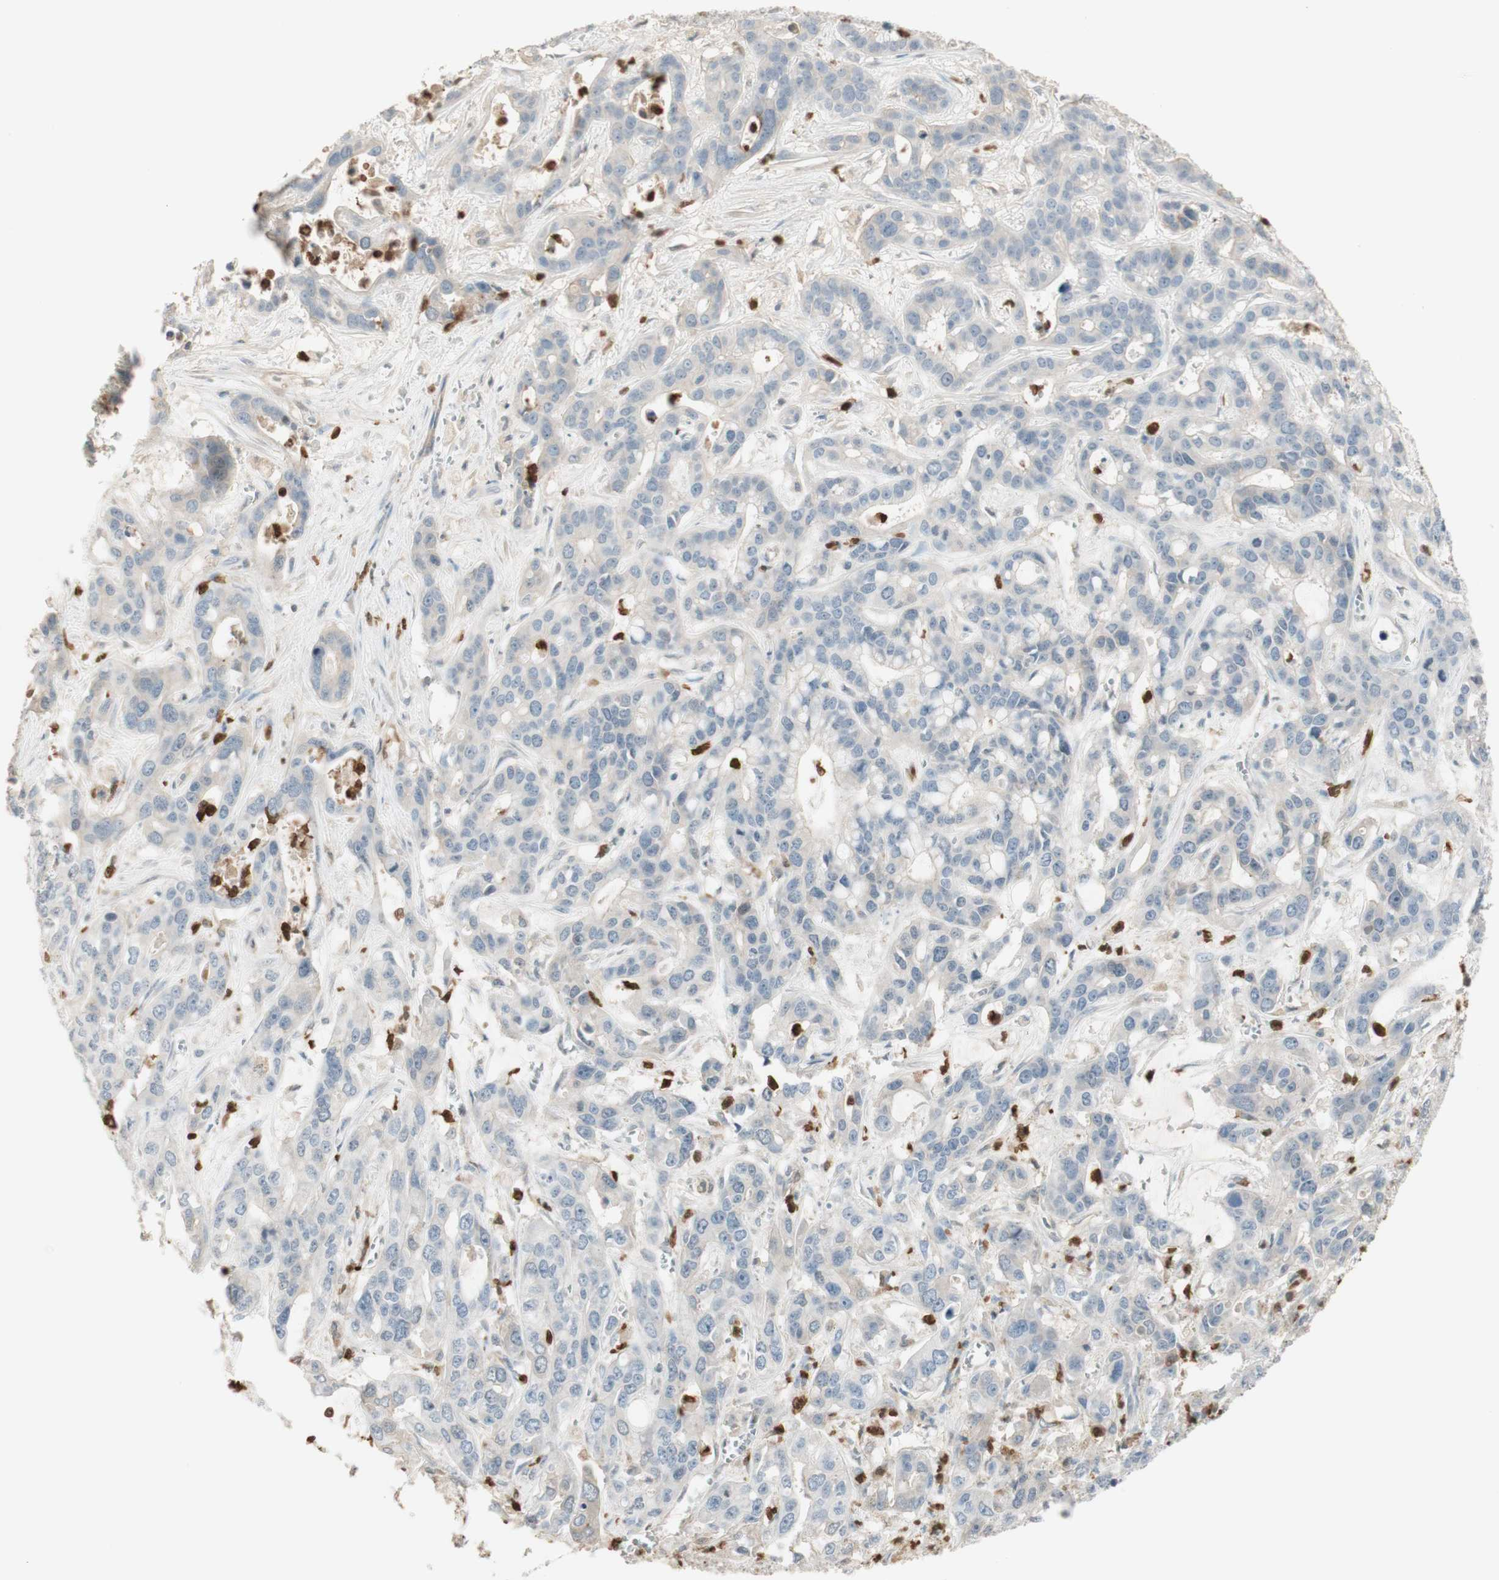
{"staining": {"intensity": "weak", "quantity": "<25%", "location": "cytoplasmic/membranous"}, "tissue": "liver cancer", "cell_type": "Tumor cells", "image_type": "cancer", "snomed": [{"axis": "morphology", "description": "Cholangiocarcinoma"}, {"axis": "topography", "description": "Liver"}], "caption": "Liver cancer was stained to show a protein in brown. There is no significant expression in tumor cells.", "gene": "NID1", "patient": {"sex": "female", "age": 65}}